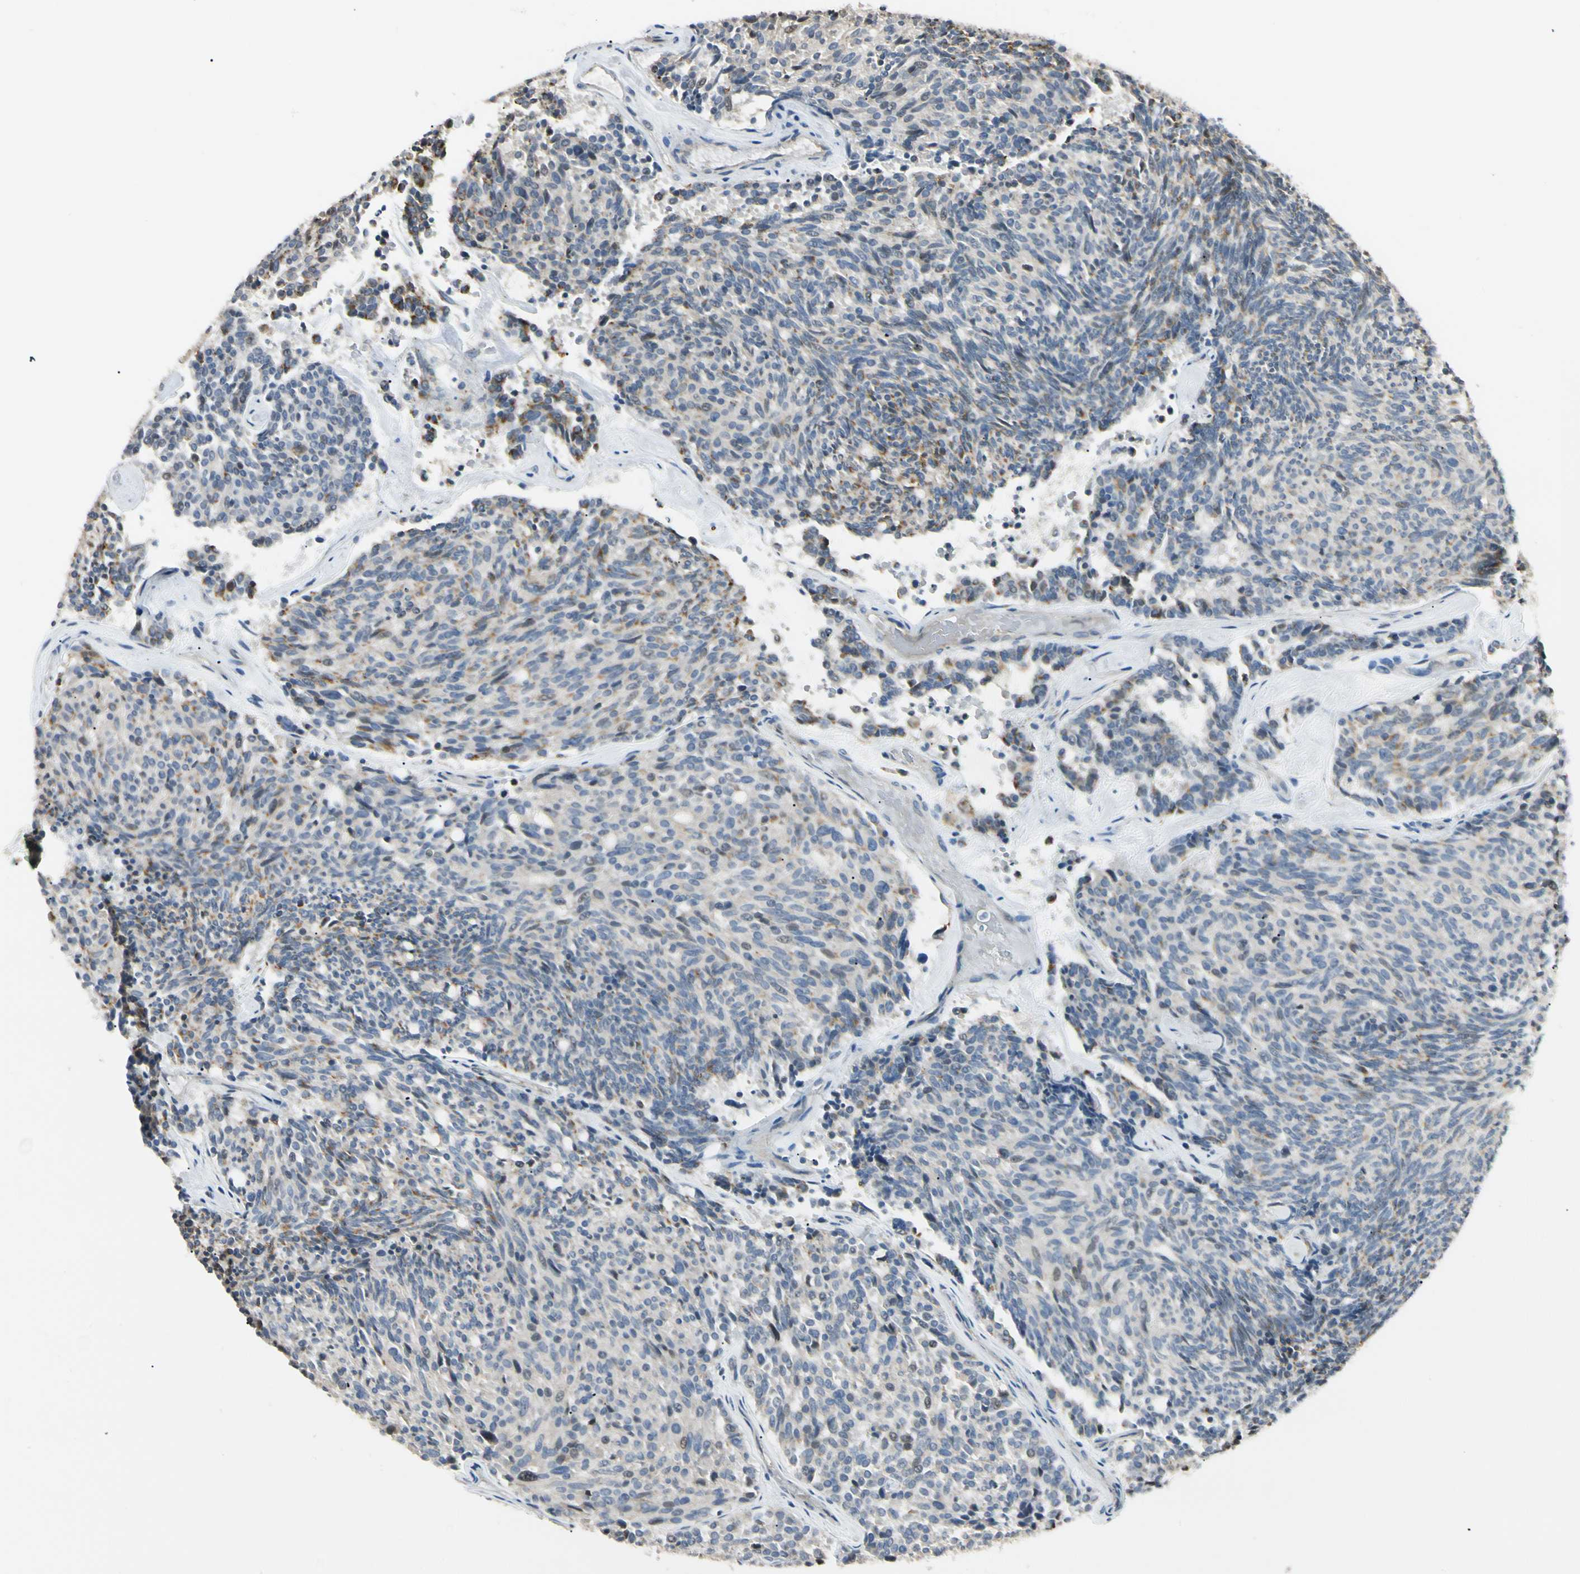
{"staining": {"intensity": "weak", "quantity": "<25%", "location": "cytoplasmic/membranous,nuclear"}, "tissue": "carcinoid", "cell_type": "Tumor cells", "image_type": "cancer", "snomed": [{"axis": "morphology", "description": "Carcinoid, malignant, NOS"}, {"axis": "topography", "description": "Pancreas"}], "caption": "A histopathology image of human carcinoid is negative for staining in tumor cells.", "gene": "P3H2", "patient": {"sex": "female", "age": 54}}